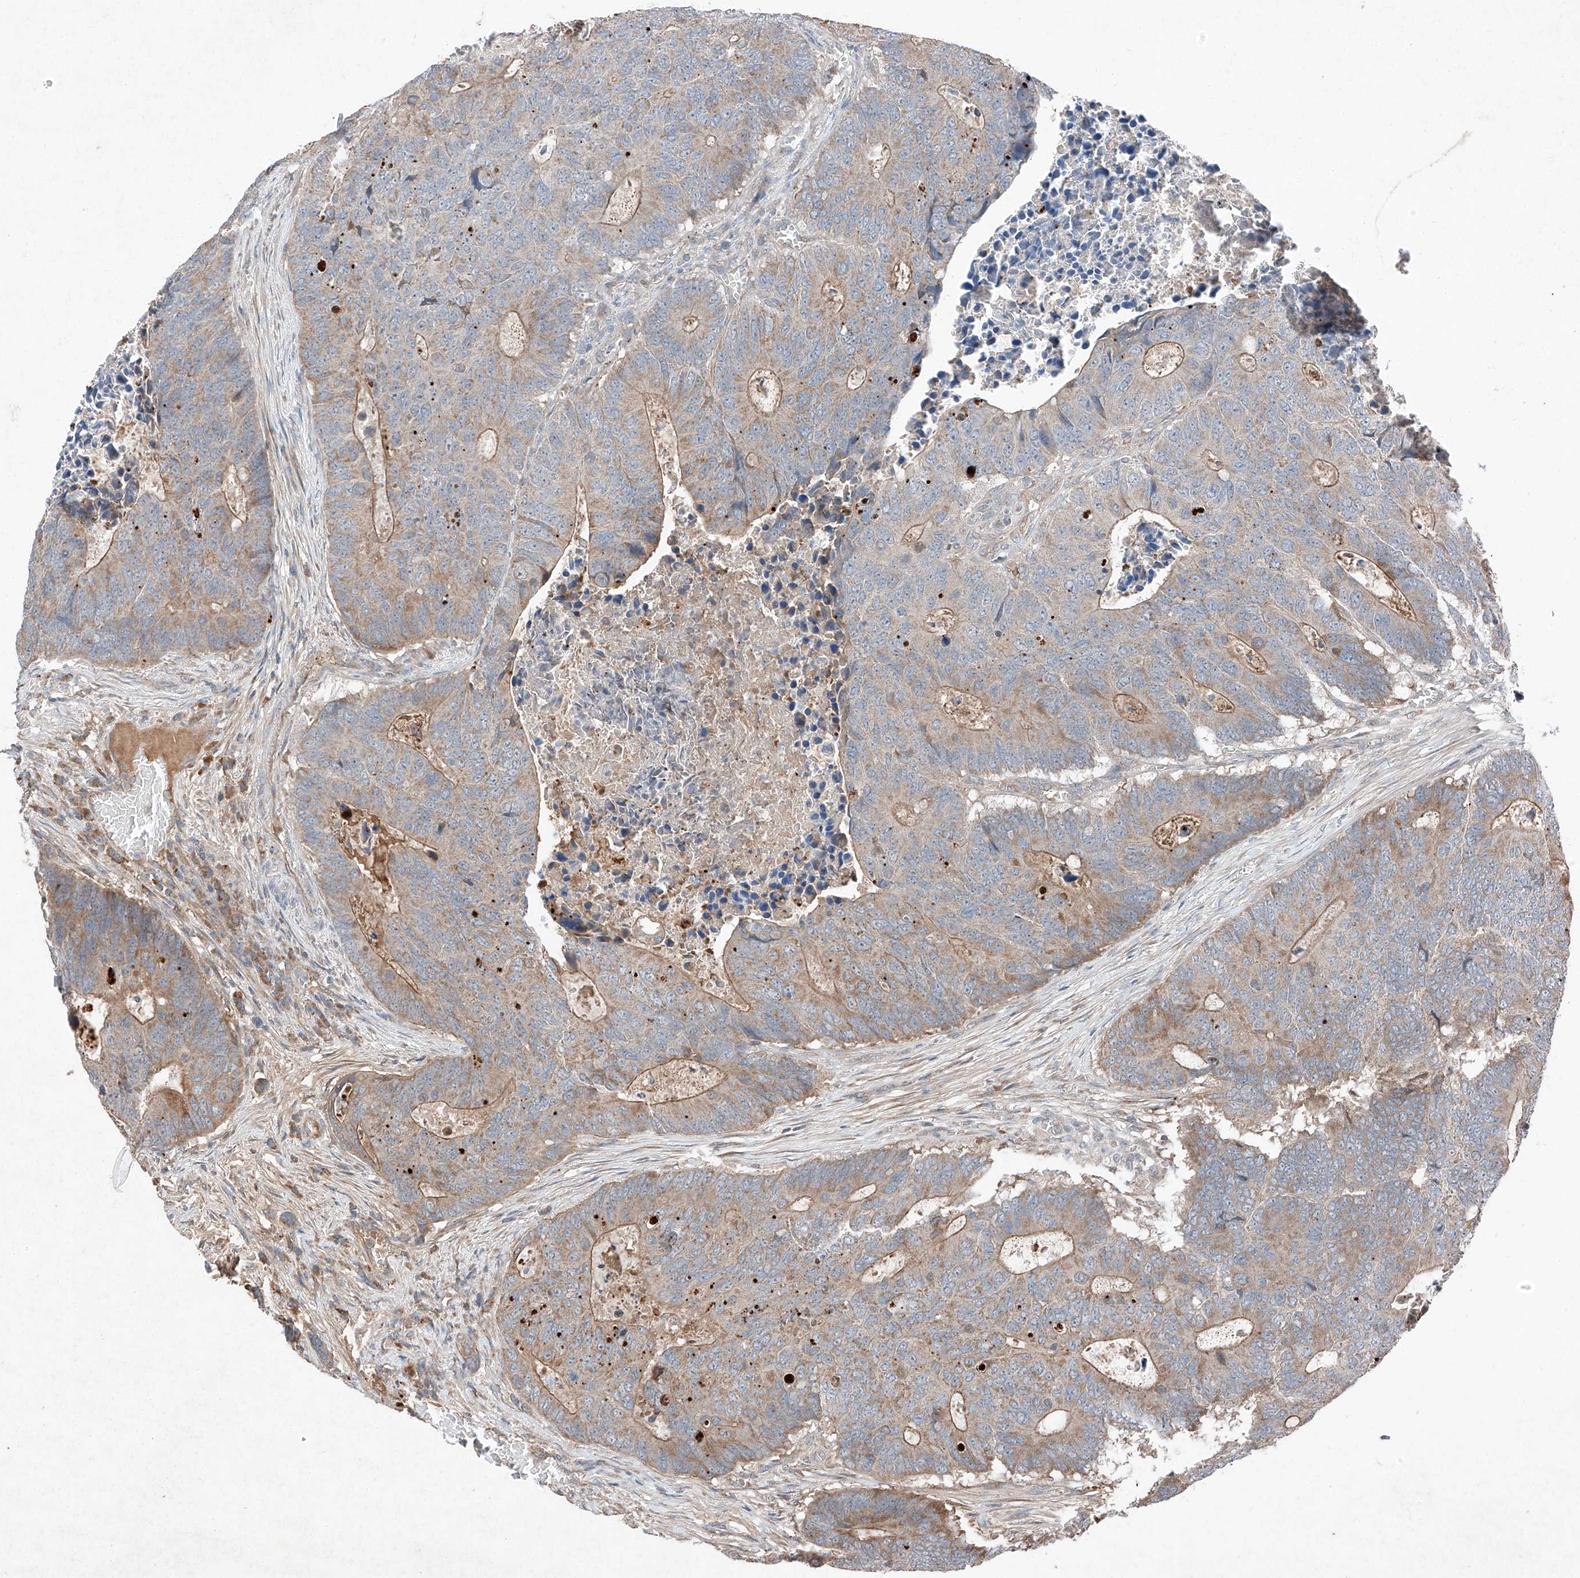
{"staining": {"intensity": "moderate", "quantity": "25%-75%", "location": "cytoplasmic/membranous"}, "tissue": "colorectal cancer", "cell_type": "Tumor cells", "image_type": "cancer", "snomed": [{"axis": "morphology", "description": "Adenocarcinoma, NOS"}, {"axis": "topography", "description": "Colon"}], "caption": "About 25%-75% of tumor cells in colorectal cancer (adenocarcinoma) show moderate cytoplasmic/membranous protein staining as visualized by brown immunohistochemical staining.", "gene": "RUSC1", "patient": {"sex": "male", "age": 87}}